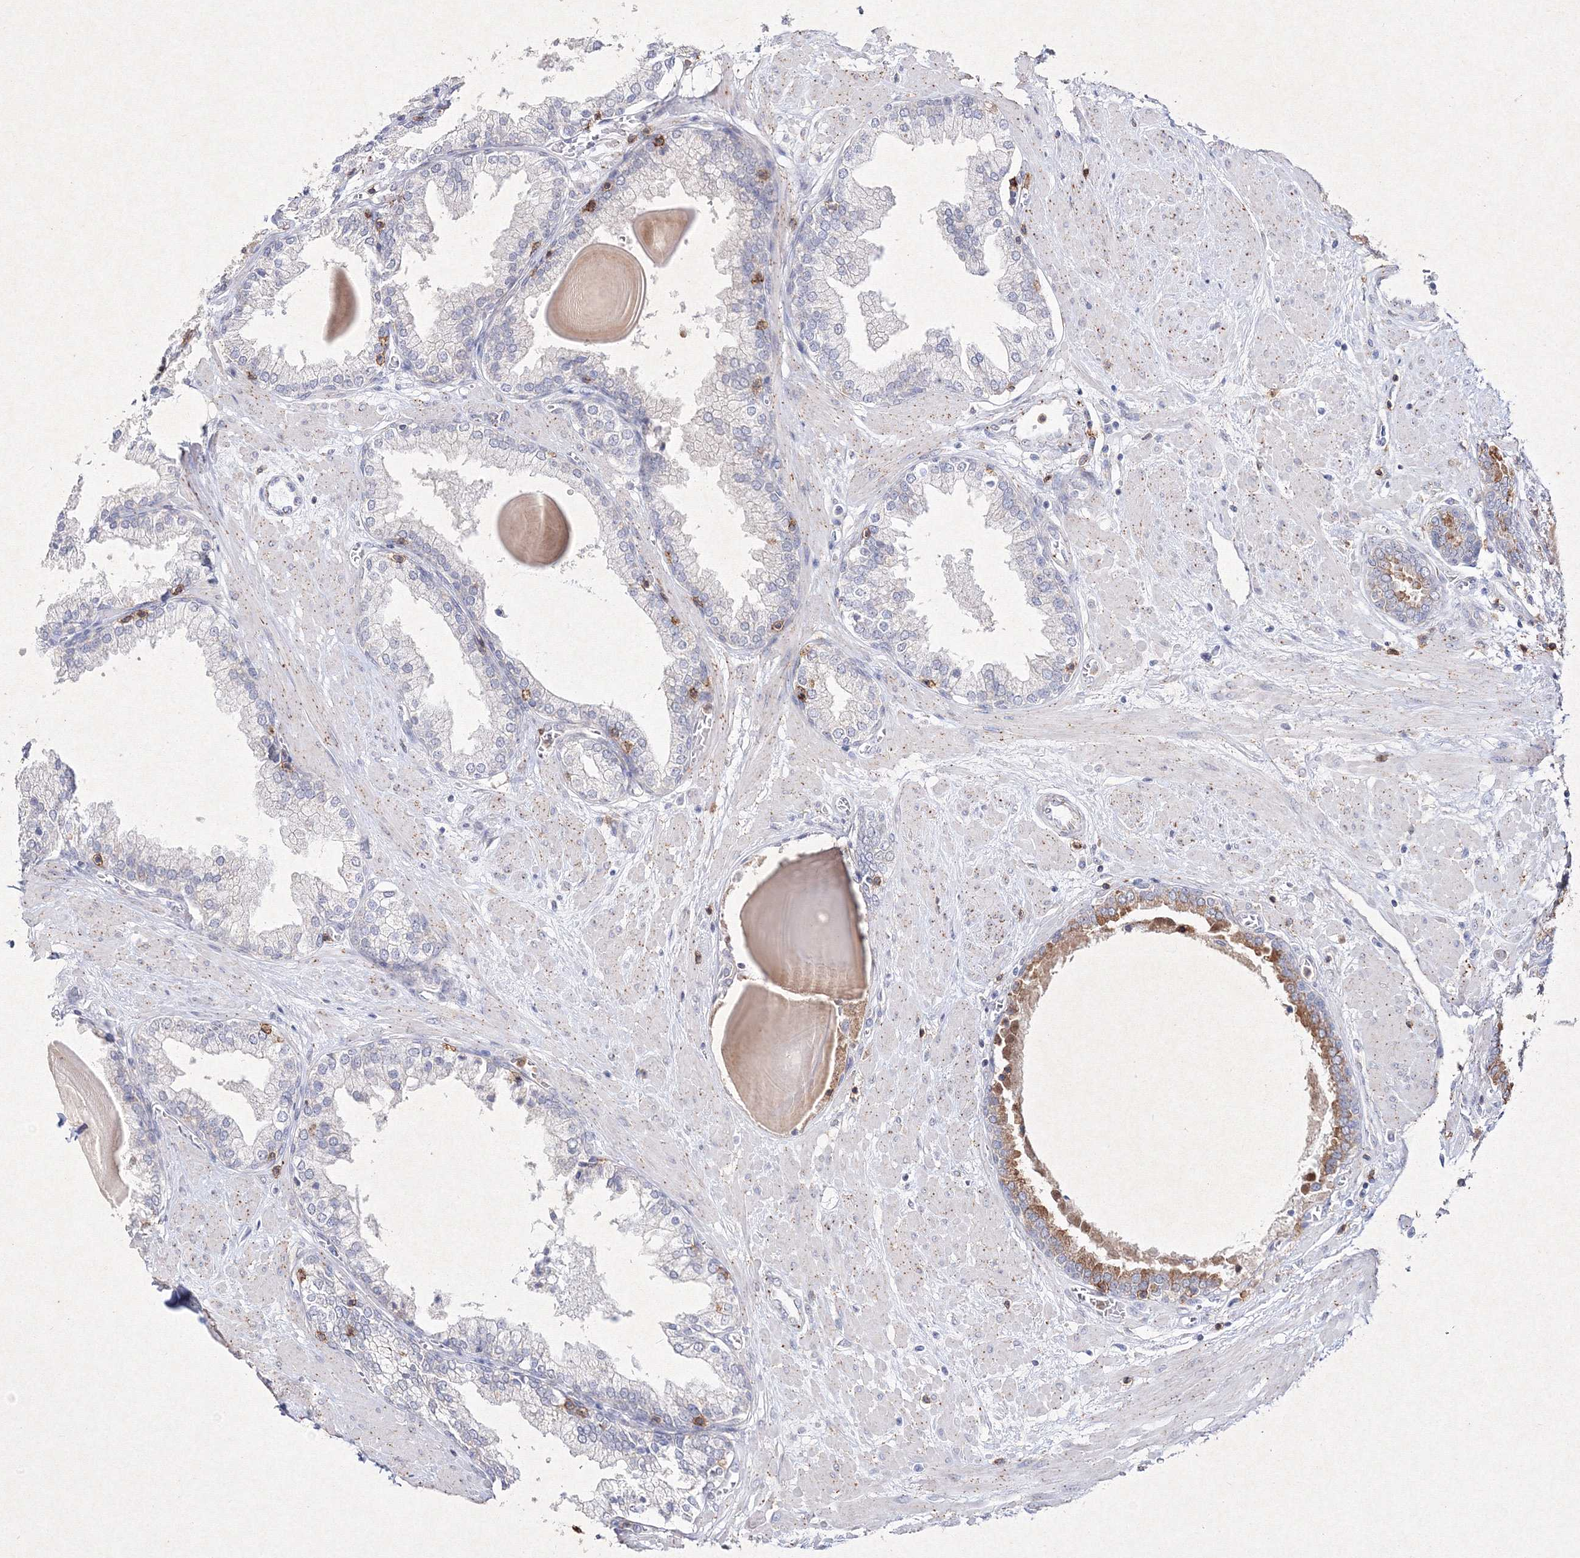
{"staining": {"intensity": "moderate", "quantity": "<25%", "location": "cytoplasmic/membranous"}, "tissue": "prostate", "cell_type": "Glandular cells", "image_type": "normal", "snomed": [{"axis": "morphology", "description": "Normal tissue, NOS"}, {"axis": "topography", "description": "Prostate"}], "caption": "About <25% of glandular cells in benign human prostate display moderate cytoplasmic/membranous protein positivity as visualized by brown immunohistochemical staining.", "gene": "HCST", "patient": {"sex": "male", "age": 51}}